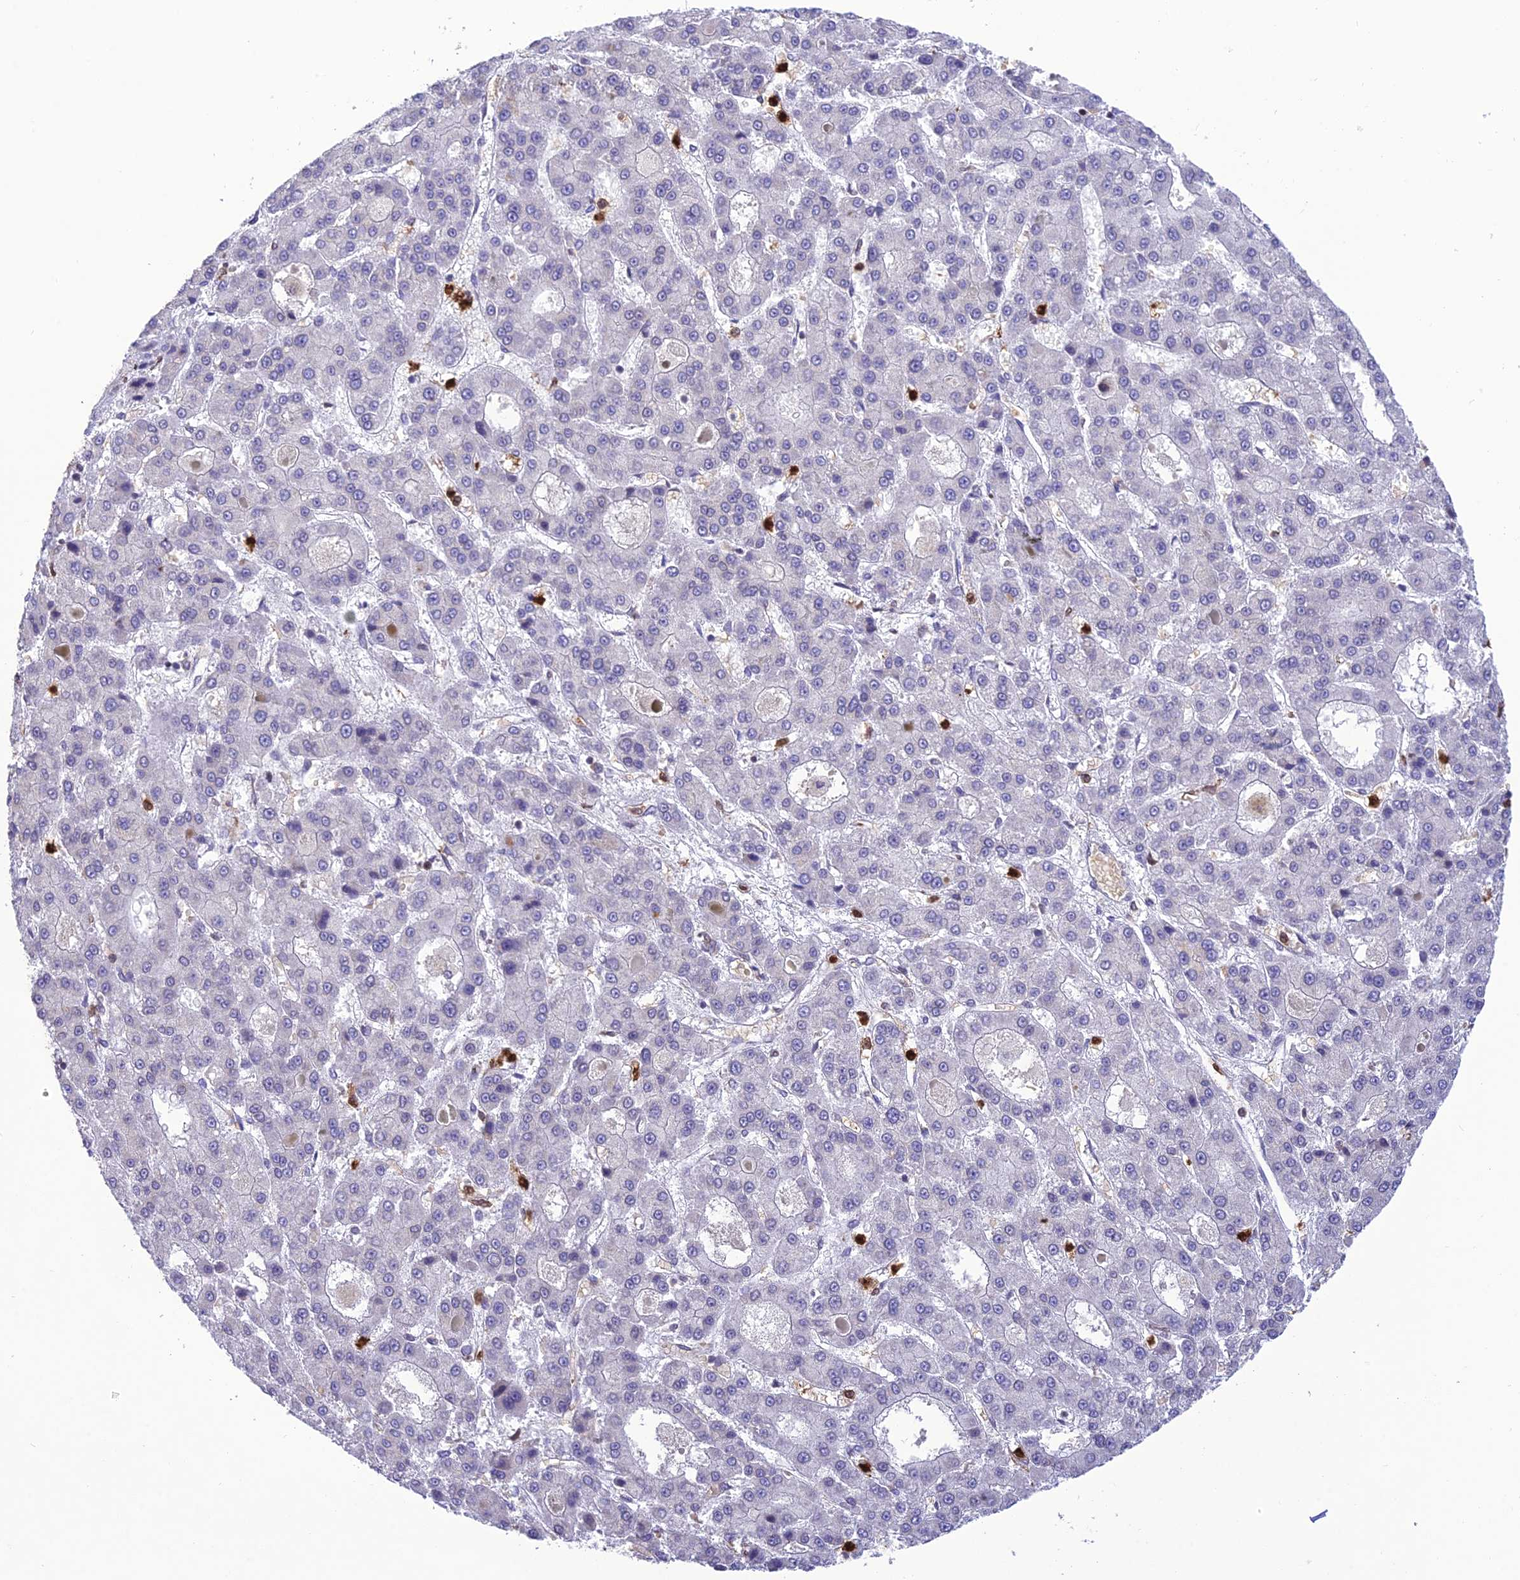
{"staining": {"intensity": "negative", "quantity": "none", "location": "none"}, "tissue": "liver cancer", "cell_type": "Tumor cells", "image_type": "cancer", "snomed": [{"axis": "morphology", "description": "Carcinoma, Hepatocellular, NOS"}, {"axis": "topography", "description": "Liver"}], "caption": "Immunohistochemical staining of human hepatocellular carcinoma (liver) displays no significant staining in tumor cells.", "gene": "PKHD1L1", "patient": {"sex": "male", "age": 70}}